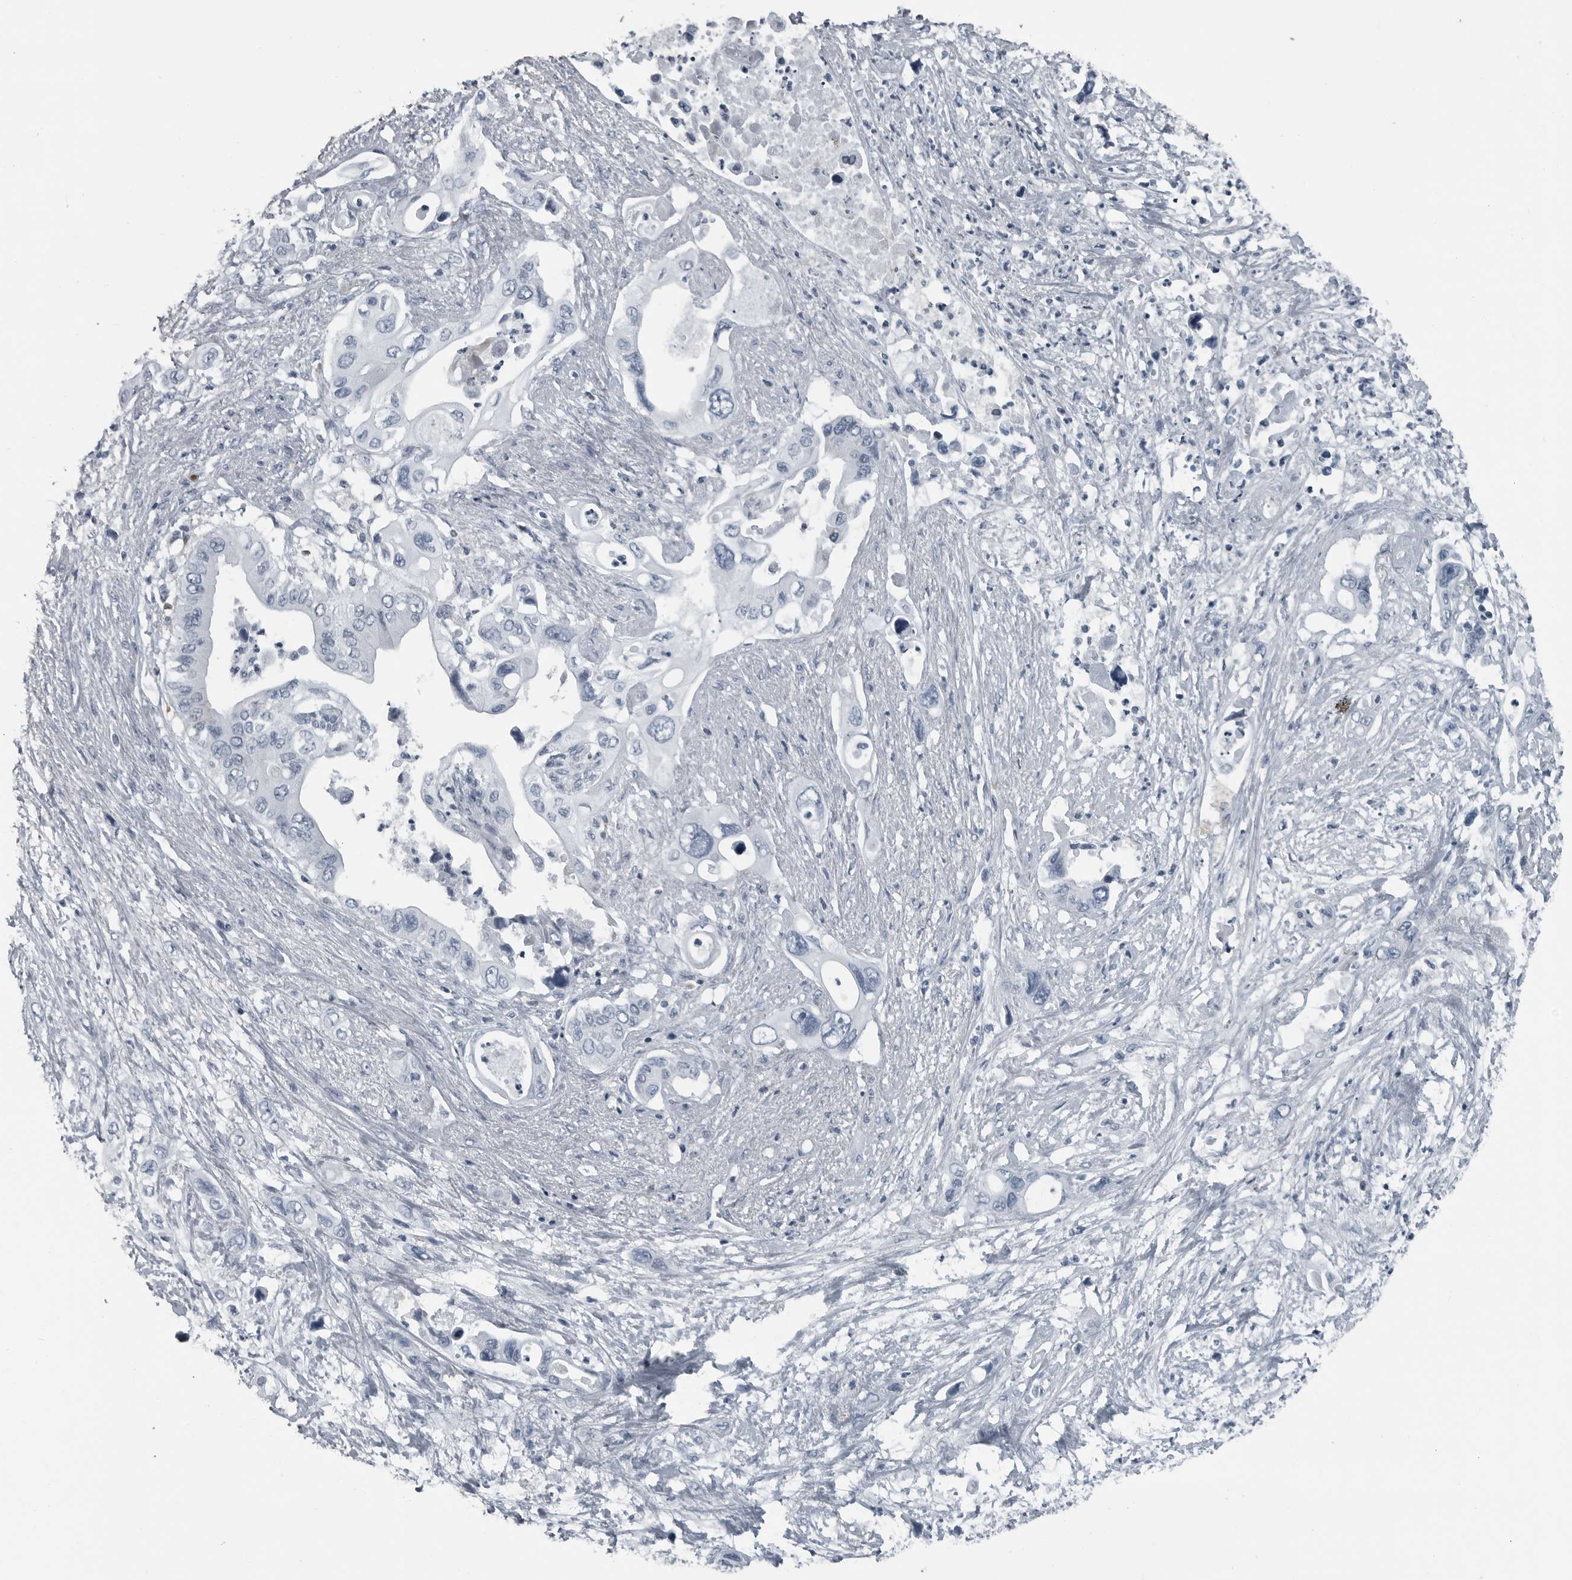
{"staining": {"intensity": "negative", "quantity": "none", "location": "none"}, "tissue": "pancreatic cancer", "cell_type": "Tumor cells", "image_type": "cancer", "snomed": [{"axis": "morphology", "description": "Adenocarcinoma, NOS"}, {"axis": "topography", "description": "Pancreas"}], "caption": "There is no significant staining in tumor cells of pancreatic cancer.", "gene": "GAK", "patient": {"sex": "male", "age": 66}}